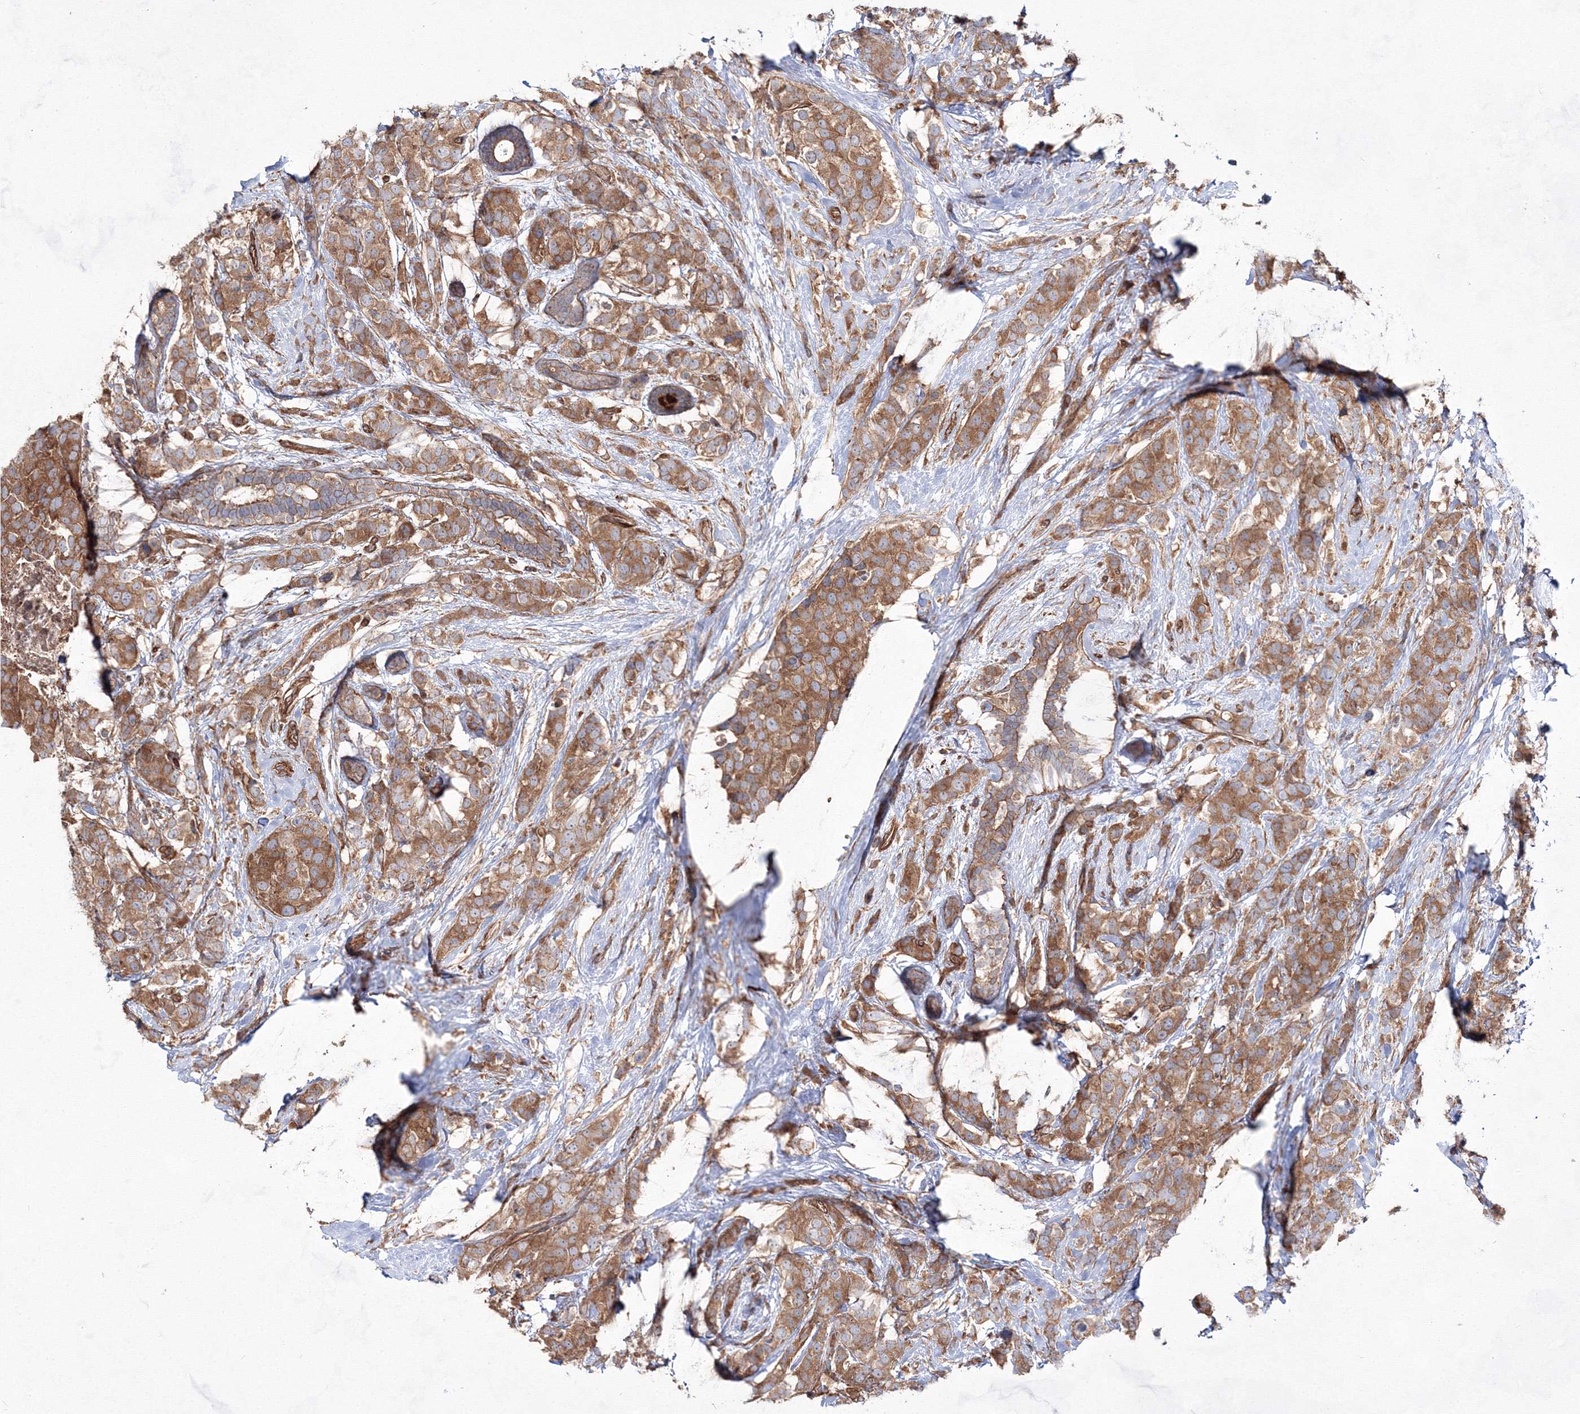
{"staining": {"intensity": "moderate", "quantity": ">75%", "location": "cytoplasmic/membranous"}, "tissue": "breast cancer", "cell_type": "Tumor cells", "image_type": "cancer", "snomed": [{"axis": "morphology", "description": "Lobular carcinoma"}, {"axis": "topography", "description": "Breast"}], "caption": "Breast cancer (lobular carcinoma) stained for a protein displays moderate cytoplasmic/membranous positivity in tumor cells.", "gene": "EXOC6", "patient": {"sex": "female", "age": 59}}